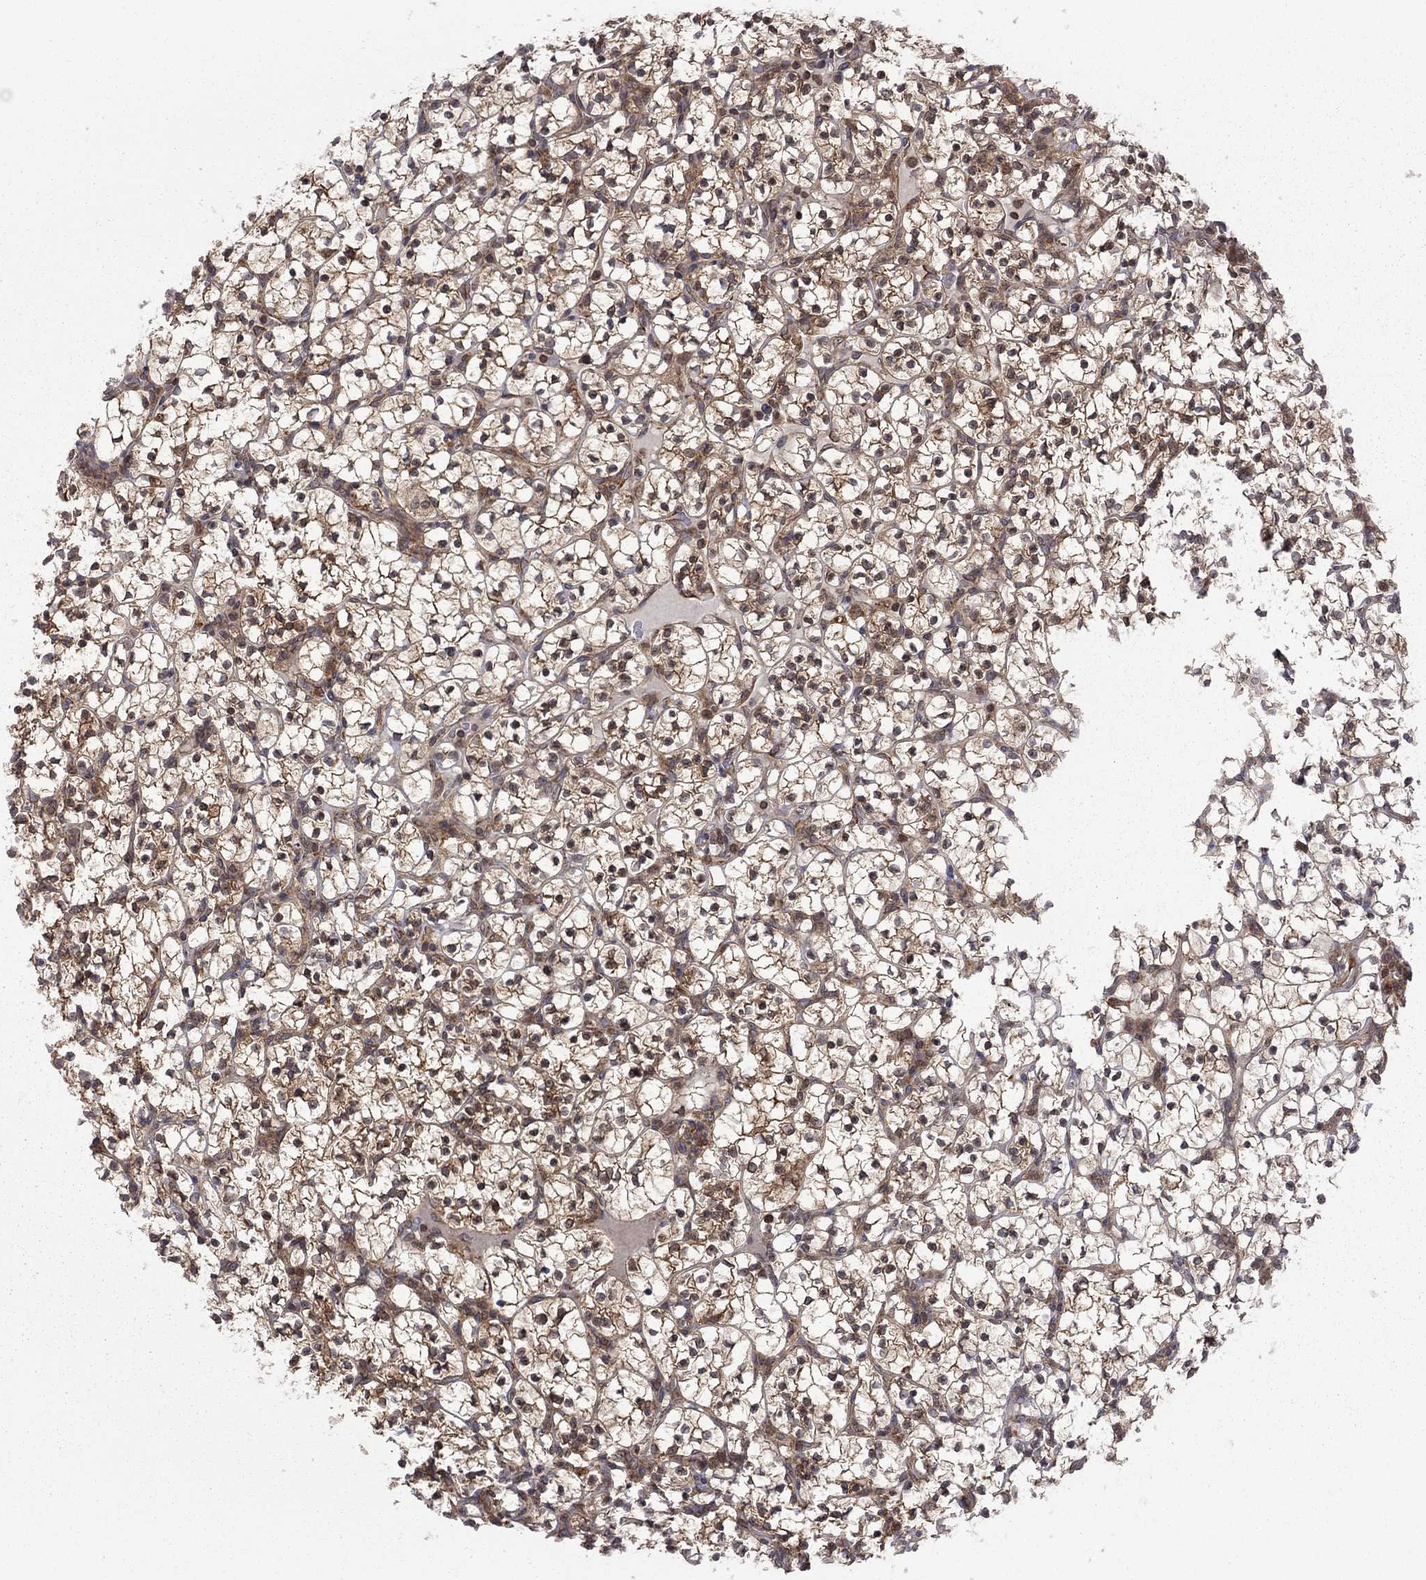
{"staining": {"intensity": "moderate", "quantity": ">75%", "location": "cytoplasmic/membranous"}, "tissue": "renal cancer", "cell_type": "Tumor cells", "image_type": "cancer", "snomed": [{"axis": "morphology", "description": "Adenocarcinoma, NOS"}, {"axis": "topography", "description": "Kidney"}], "caption": "Human adenocarcinoma (renal) stained with a brown dye displays moderate cytoplasmic/membranous positive expression in about >75% of tumor cells.", "gene": "NAA50", "patient": {"sex": "female", "age": 89}}